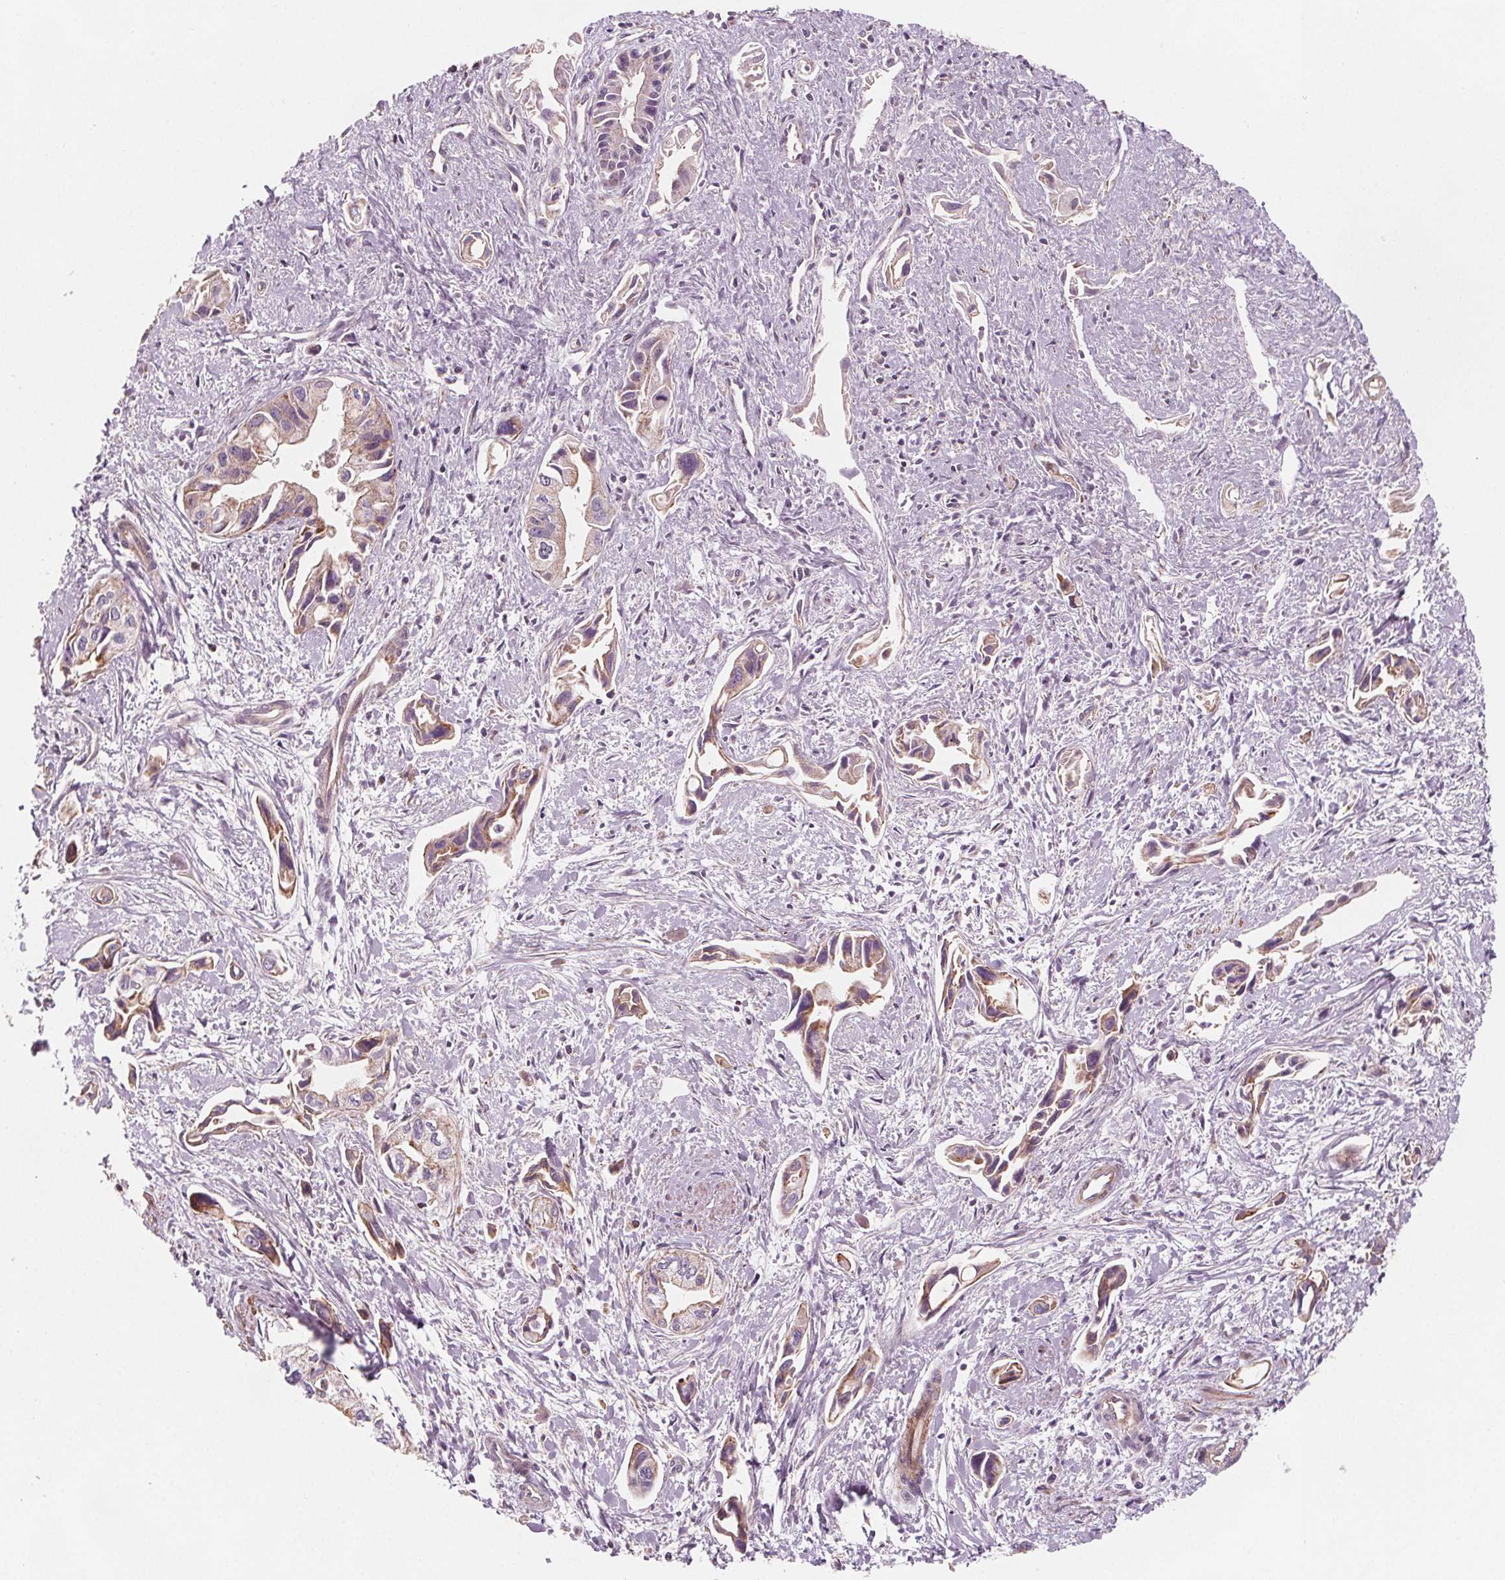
{"staining": {"intensity": "moderate", "quantity": "25%-75%", "location": "cytoplasmic/membranous"}, "tissue": "pancreatic cancer", "cell_type": "Tumor cells", "image_type": "cancer", "snomed": [{"axis": "morphology", "description": "Adenocarcinoma, NOS"}, {"axis": "topography", "description": "Pancreas"}], "caption": "Brown immunohistochemical staining in human pancreatic cancer (adenocarcinoma) reveals moderate cytoplasmic/membranous positivity in about 25%-75% of tumor cells. The staining is performed using DAB brown chromogen to label protein expression. The nuclei are counter-stained blue using hematoxylin.", "gene": "ADAM33", "patient": {"sex": "female", "age": 61}}